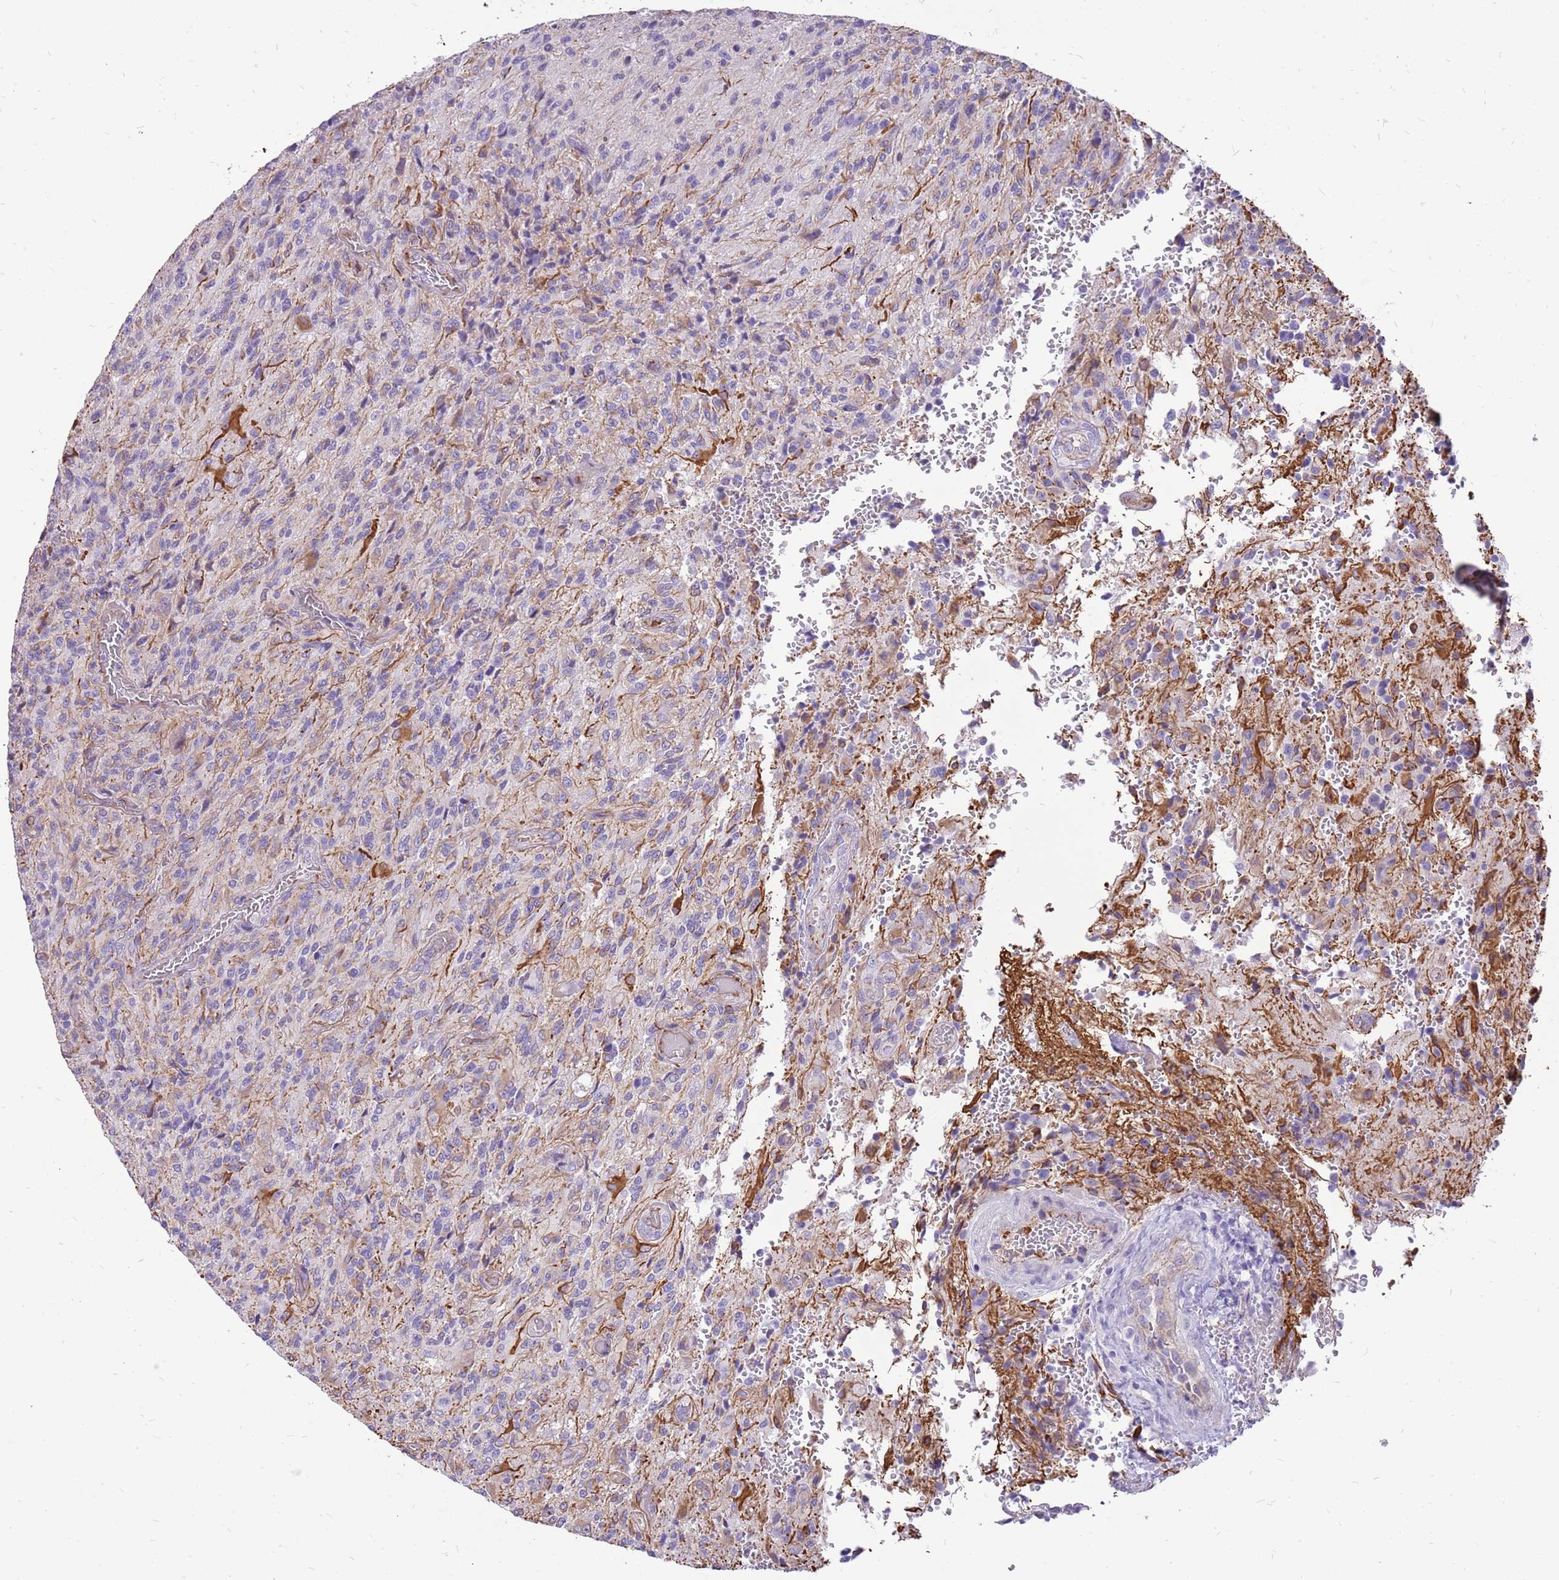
{"staining": {"intensity": "negative", "quantity": "none", "location": "none"}, "tissue": "glioma", "cell_type": "Tumor cells", "image_type": "cancer", "snomed": [{"axis": "morphology", "description": "Normal tissue, NOS"}, {"axis": "morphology", "description": "Glioma, malignant, High grade"}, {"axis": "topography", "description": "Cerebral cortex"}], "caption": "Tumor cells show no significant expression in glioma.", "gene": "PCNX1", "patient": {"sex": "male", "age": 56}}